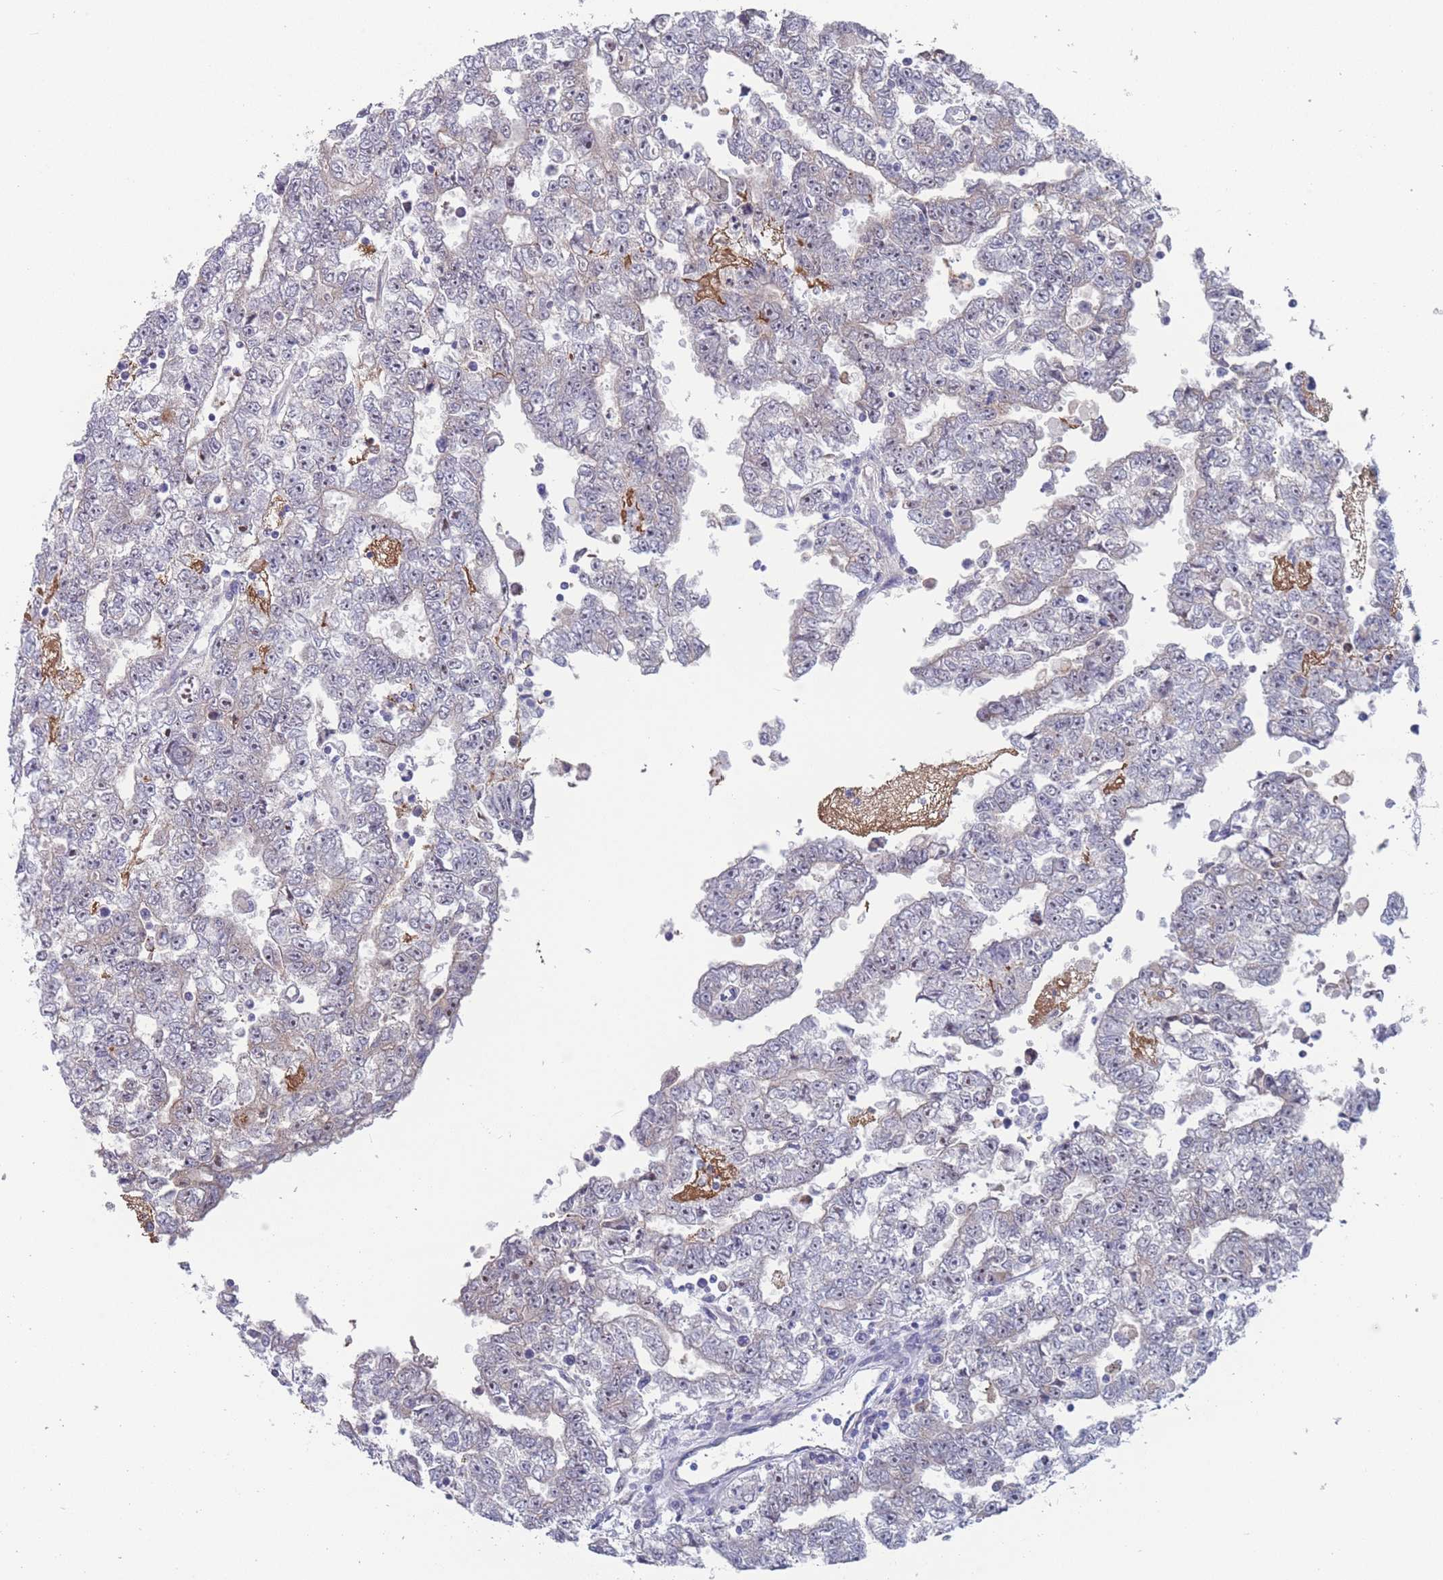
{"staining": {"intensity": "negative", "quantity": "none", "location": "none"}, "tissue": "testis cancer", "cell_type": "Tumor cells", "image_type": "cancer", "snomed": [{"axis": "morphology", "description": "Carcinoma, Embryonal, NOS"}, {"axis": "topography", "description": "Testis"}], "caption": "Tumor cells show no significant expression in embryonal carcinoma (testis).", "gene": "ST8SIA5", "patient": {"sex": "male", "age": 25}}